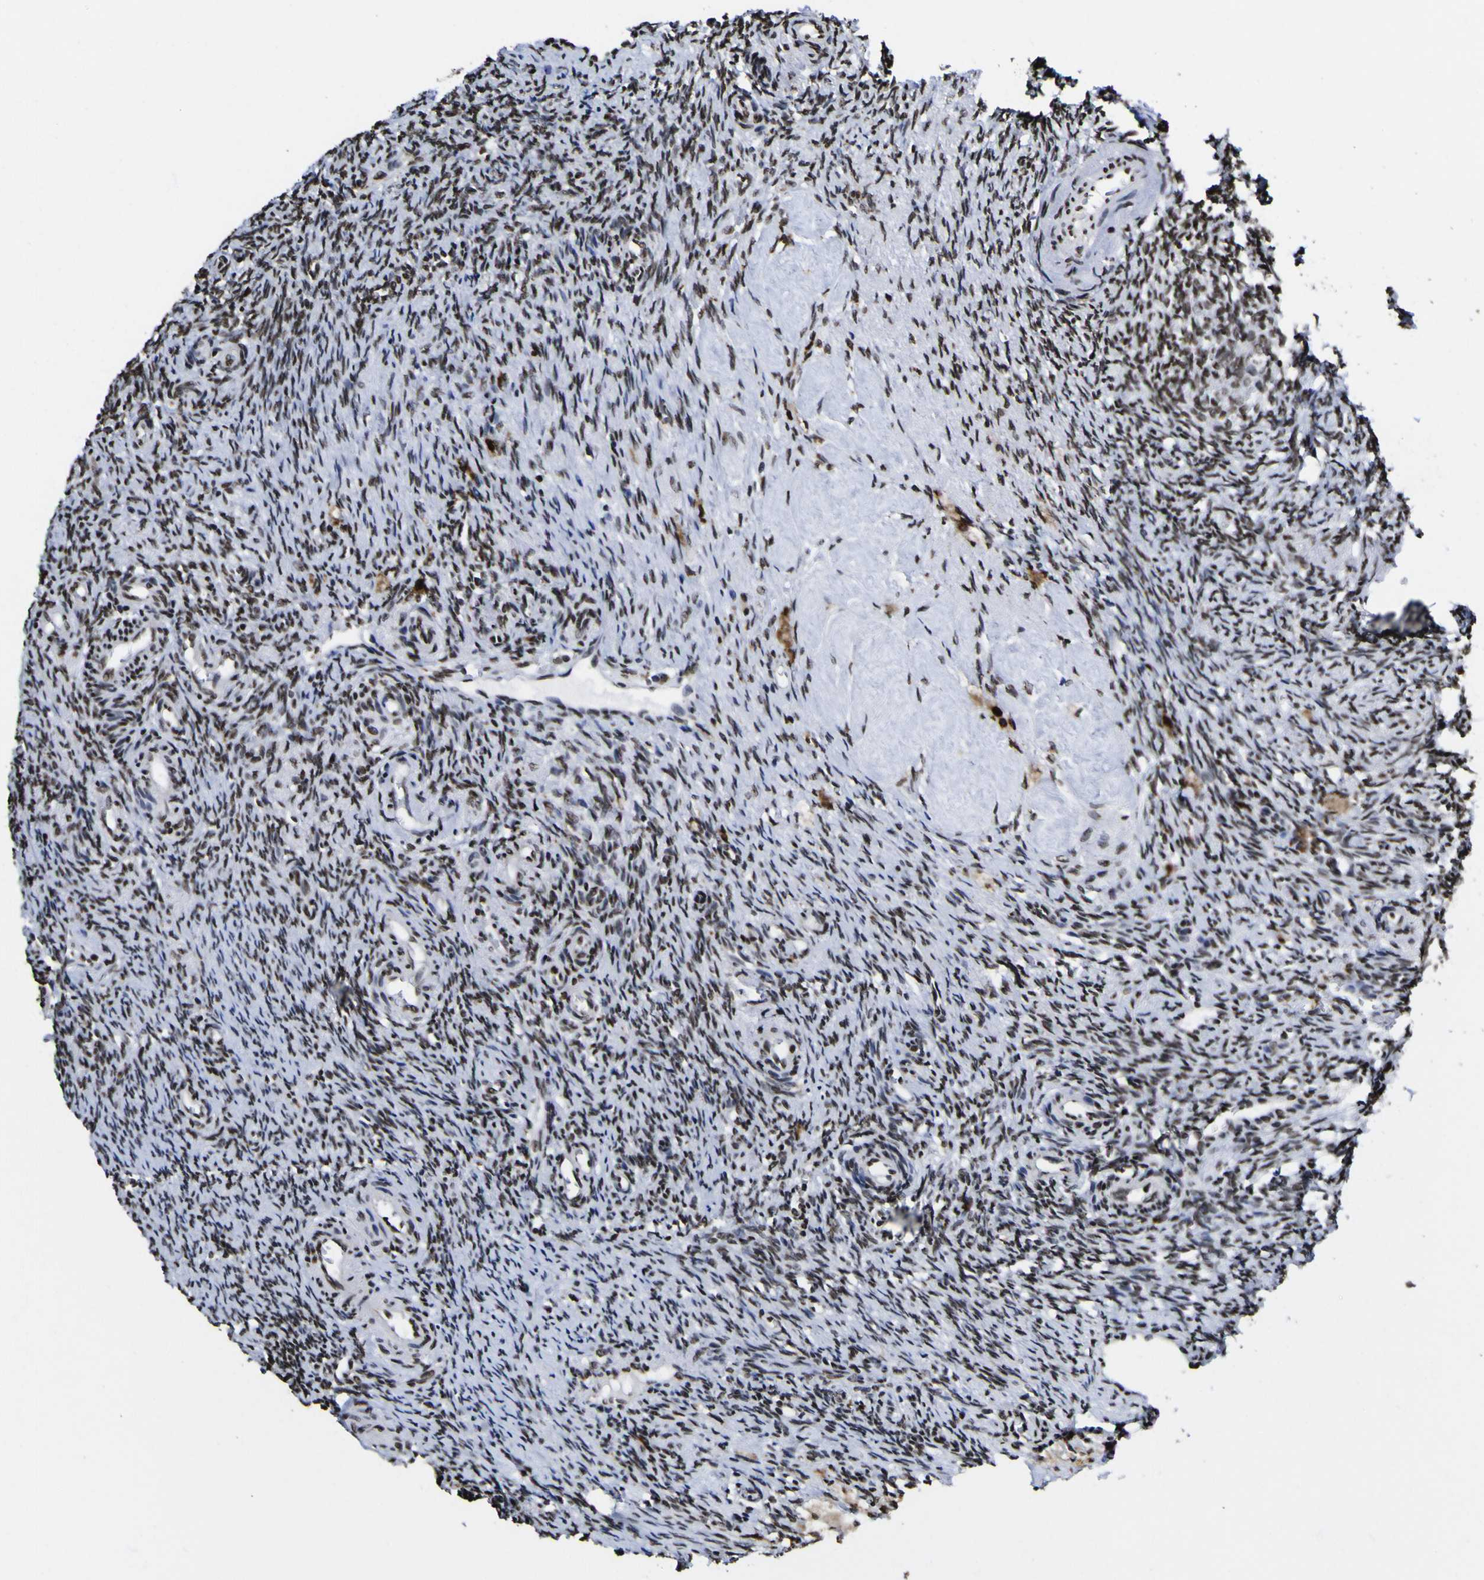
{"staining": {"intensity": "strong", "quantity": "25%-75%", "location": "nuclear"}, "tissue": "ovary", "cell_type": "Ovarian stroma cells", "image_type": "normal", "snomed": [{"axis": "morphology", "description": "Normal tissue, NOS"}, {"axis": "topography", "description": "Ovary"}], "caption": "A histopathology image showing strong nuclear positivity in about 25%-75% of ovarian stroma cells in unremarkable ovary, as visualized by brown immunohistochemical staining.", "gene": "PIAS1", "patient": {"sex": "female", "age": 41}}